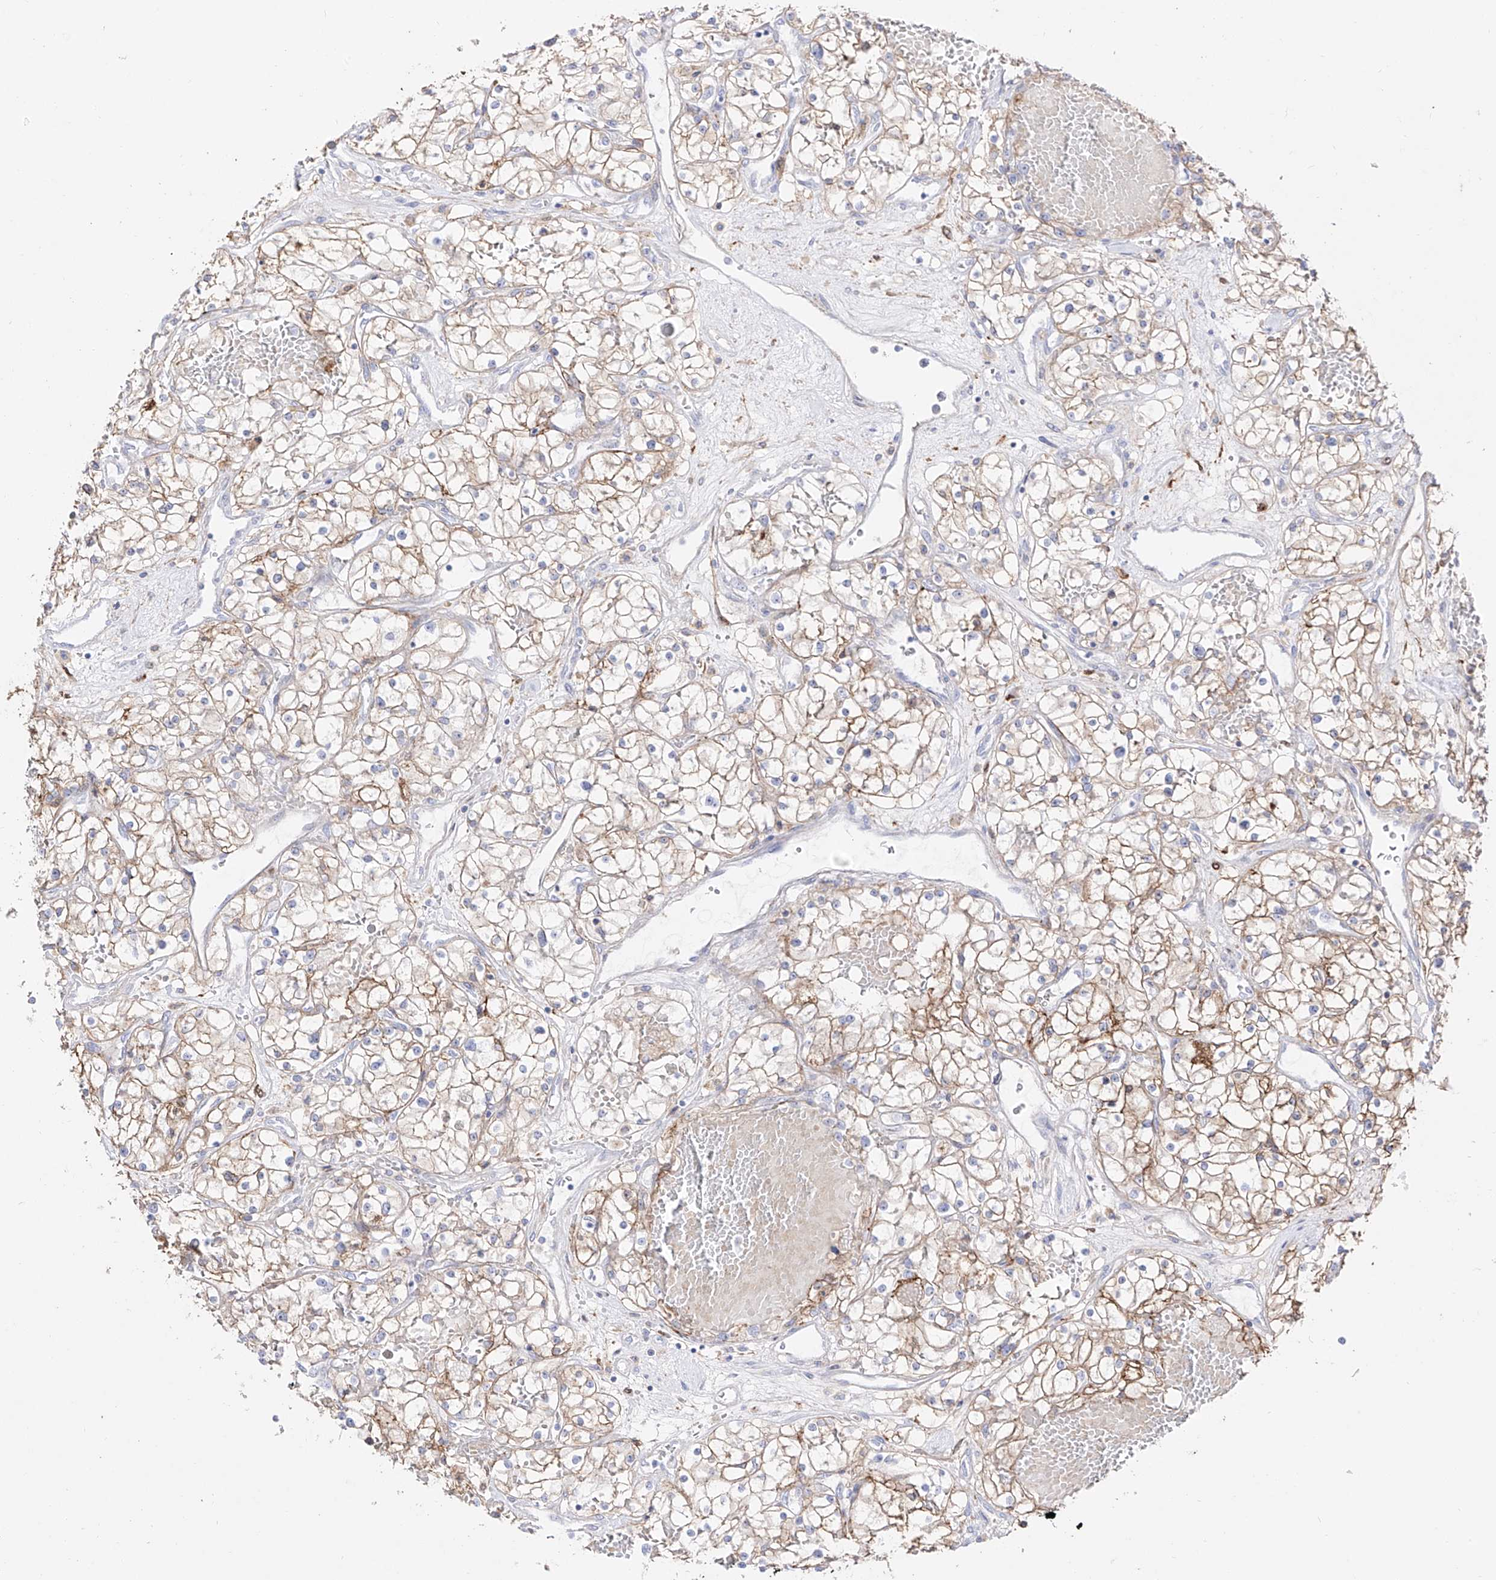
{"staining": {"intensity": "moderate", "quantity": "25%-75%", "location": "cytoplasmic/membranous"}, "tissue": "renal cancer", "cell_type": "Tumor cells", "image_type": "cancer", "snomed": [{"axis": "morphology", "description": "Normal tissue, NOS"}, {"axis": "morphology", "description": "Adenocarcinoma, NOS"}, {"axis": "topography", "description": "Kidney"}], "caption": "Immunohistochemistry of human renal cancer displays medium levels of moderate cytoplasmic/membranous positivity in approximately 25%-75% of tumor cells. (DAB = brown stain, brightfield microscopy at high magnification).", "gene": "ZGRF1", "patient": {"sex": "male", "age": 68}}